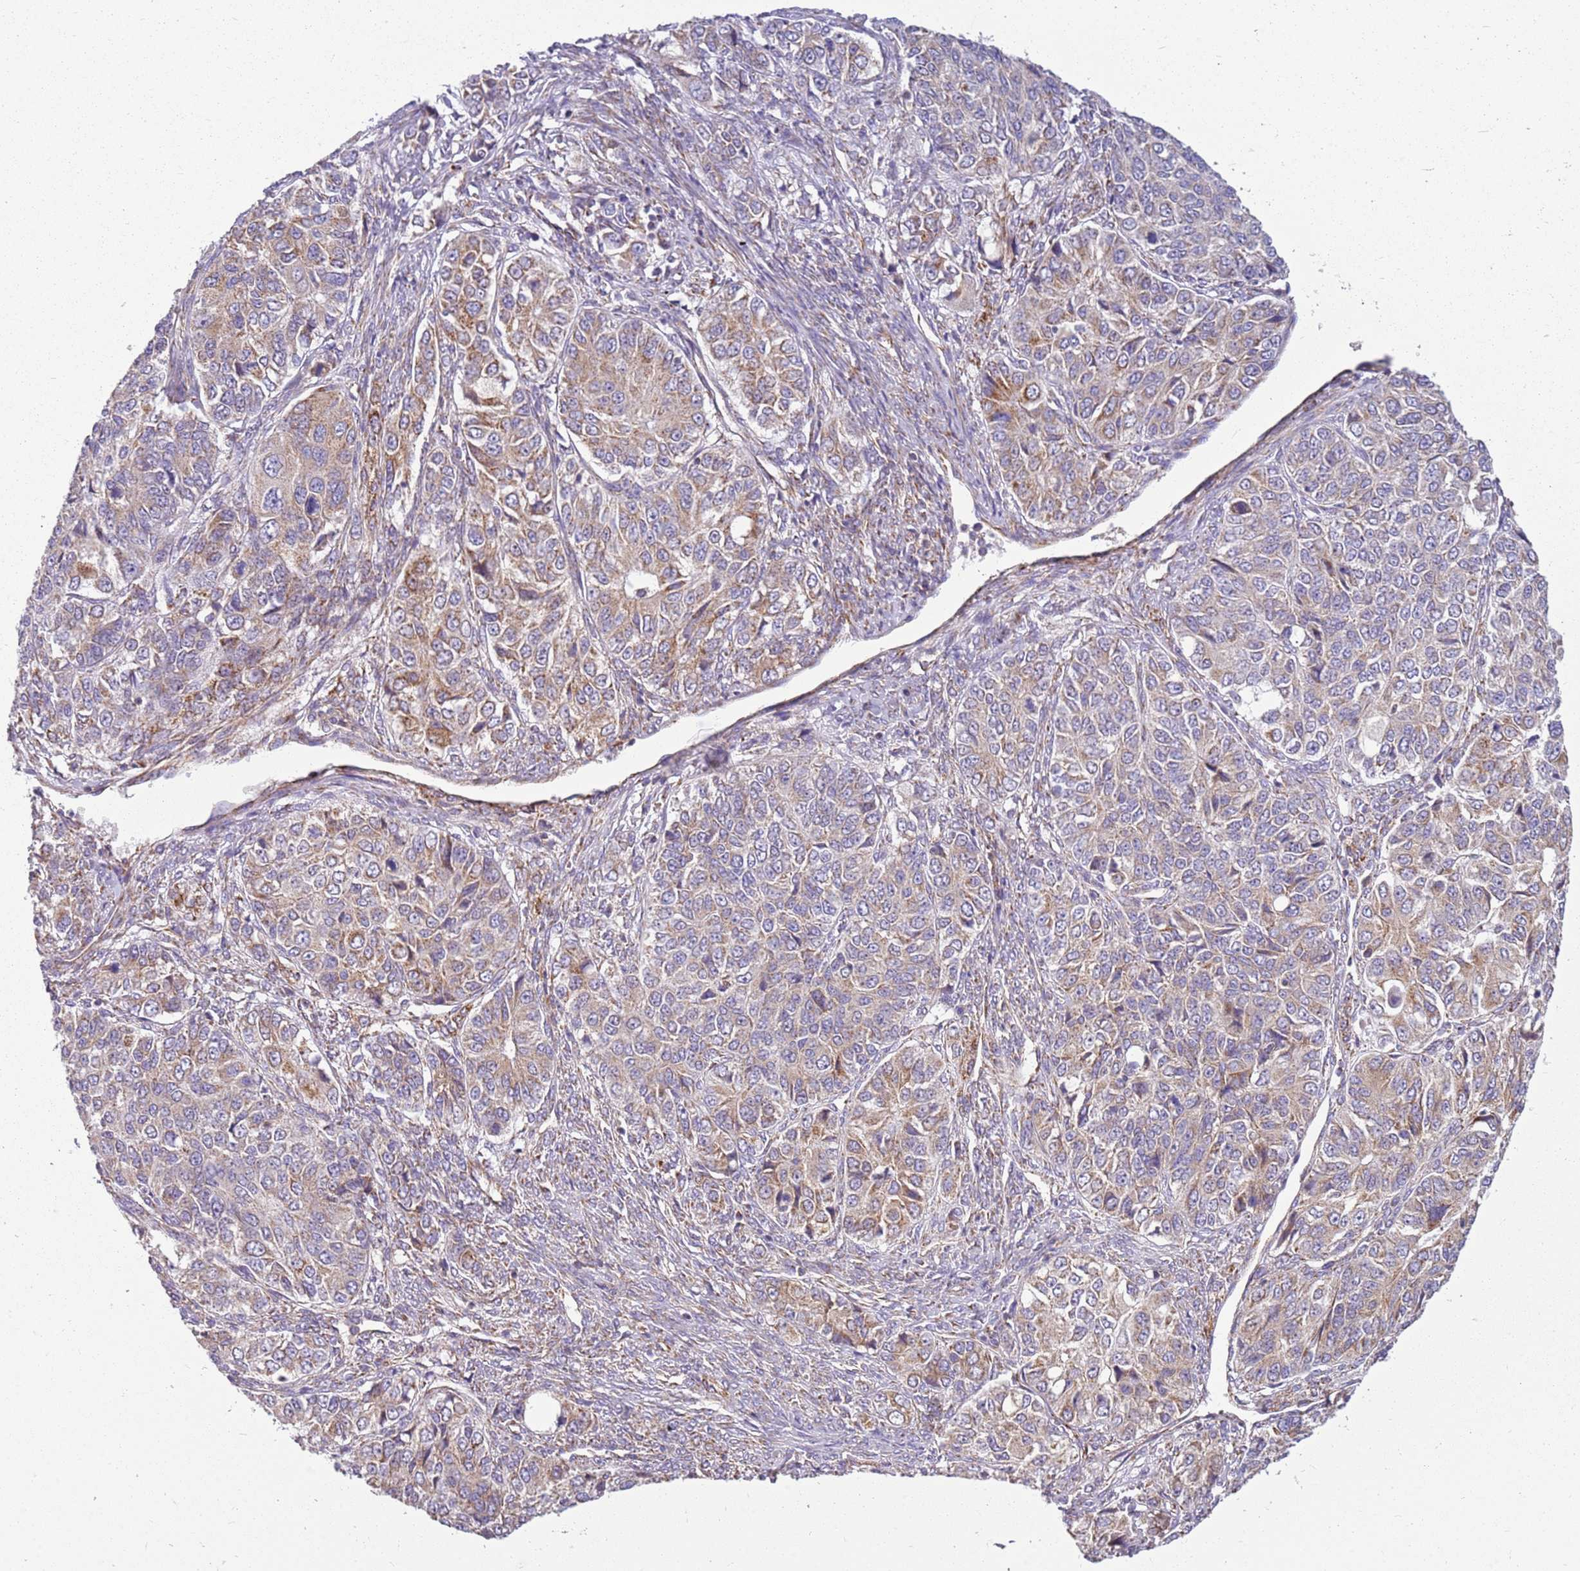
{"staining": {"intensity": "moderate", "quantity": "<25%", "location": "cytoplasmic/membranous"}, "tissue": "ovarian cancer", "cell_type": "Tumor cells", "image_type": "cancer", "snomed": [{"axis": "morphology", "description": "Carcinoma, endometroid"}, {"axis": "topography", "description": "Ovary"}], "caption": "A brown stain highlights moderate cytoplasmic/membranous positivity of a protein in human ovarian cancer (endometroid carcinoma) tumor cells.", "gene": "TMEM200C", "patient": {"sex": "female", "age": 51}}